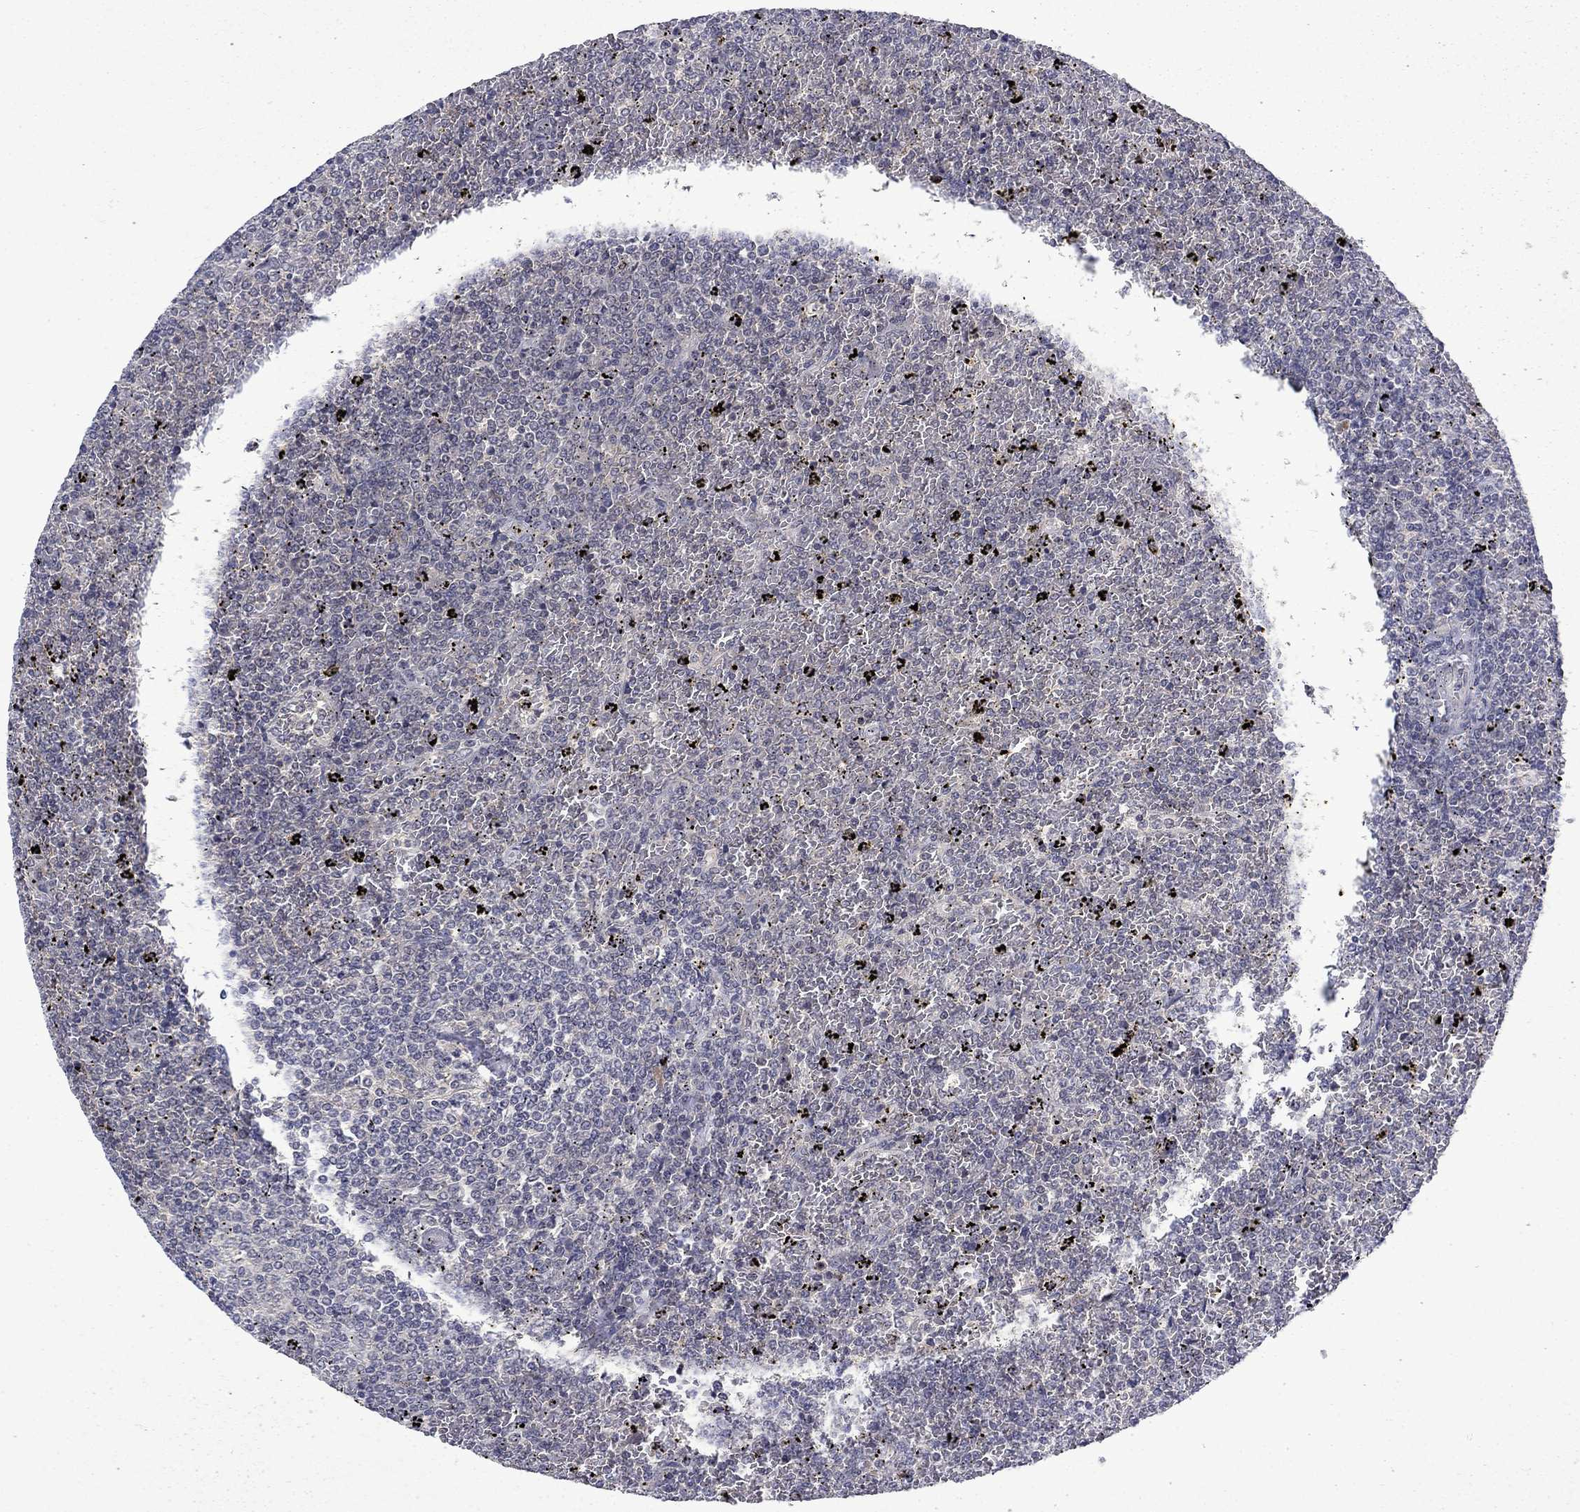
{"staining": {"intensity": "negative", "quantity": "none", "location": "none"}, "tissue": "lymphoma", "cell_type": "Tumor cells", "image_type": "cancer", "snomed": [{"axis": "morphology", "description": "Malignant lymphoma, non-Hodgkin's type, Low grade"}, {"axis": "topography", "description": "Spleen"}], "caption": "Malignant lymphoma, non-Hodgkin's type (low-grade) was stained to show a protein in brown. There is no significant positivity in tumor cells. (DAB immunohistochemistry (IHC) with hematoxylin counter stain).", "gene": "CHAT", "patient": {"sex": "female", "age": 77}}